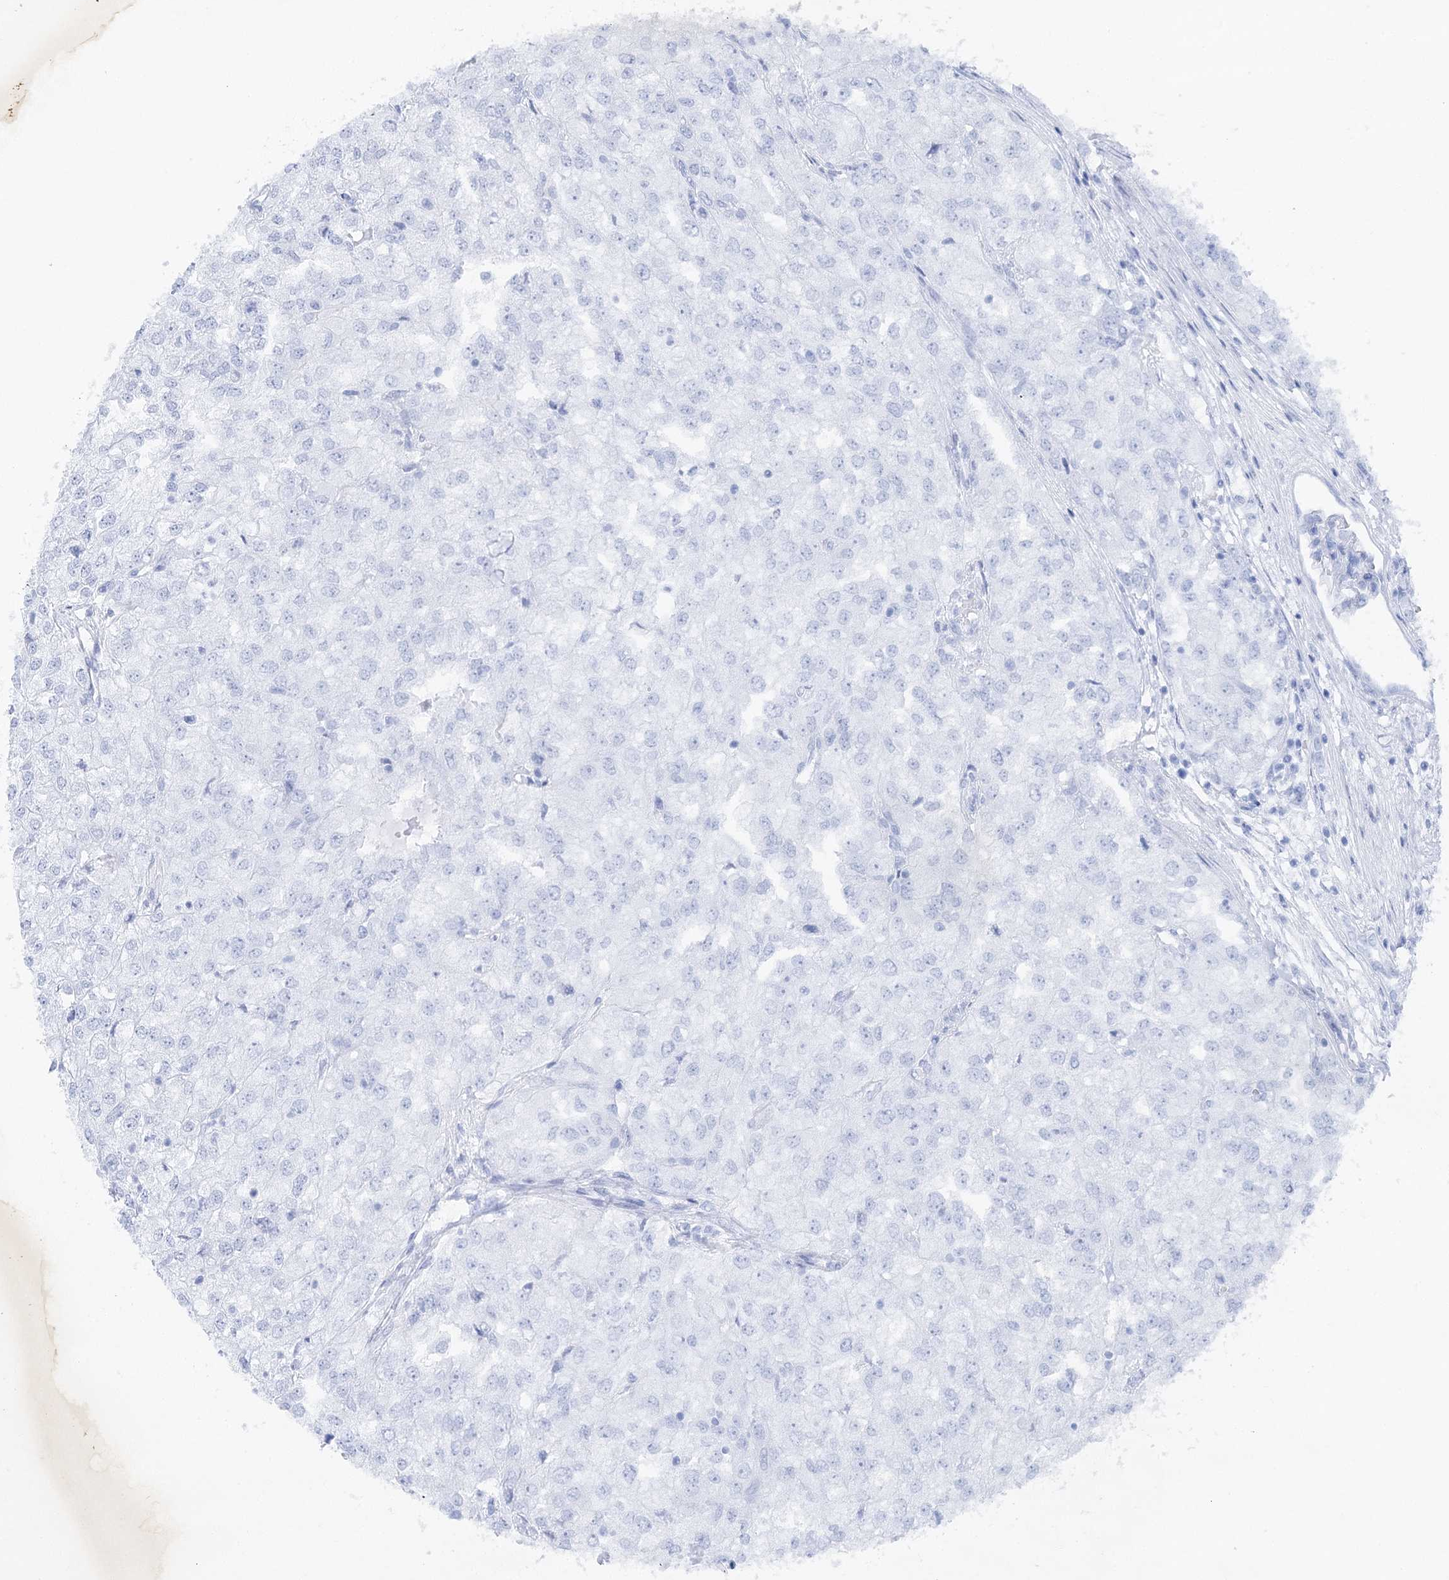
{"staining": {"intensity": "negative", "quantity": "none", "location": "none"}, "tissue": "renal cancer", "cell_type": "Tumor cells", "image_type": "cancer", "snomed": [{"axis": "morphology", "description": "Adenocarcinoma, NOS"}, {"axis": "topography", "description": "Kidney"}], "caption": "The micrograph demonstrates no significant staining in tumor cells of renal cancer.", "gene": "CSN3", "patient": {"sex": "female", "age": 54}}